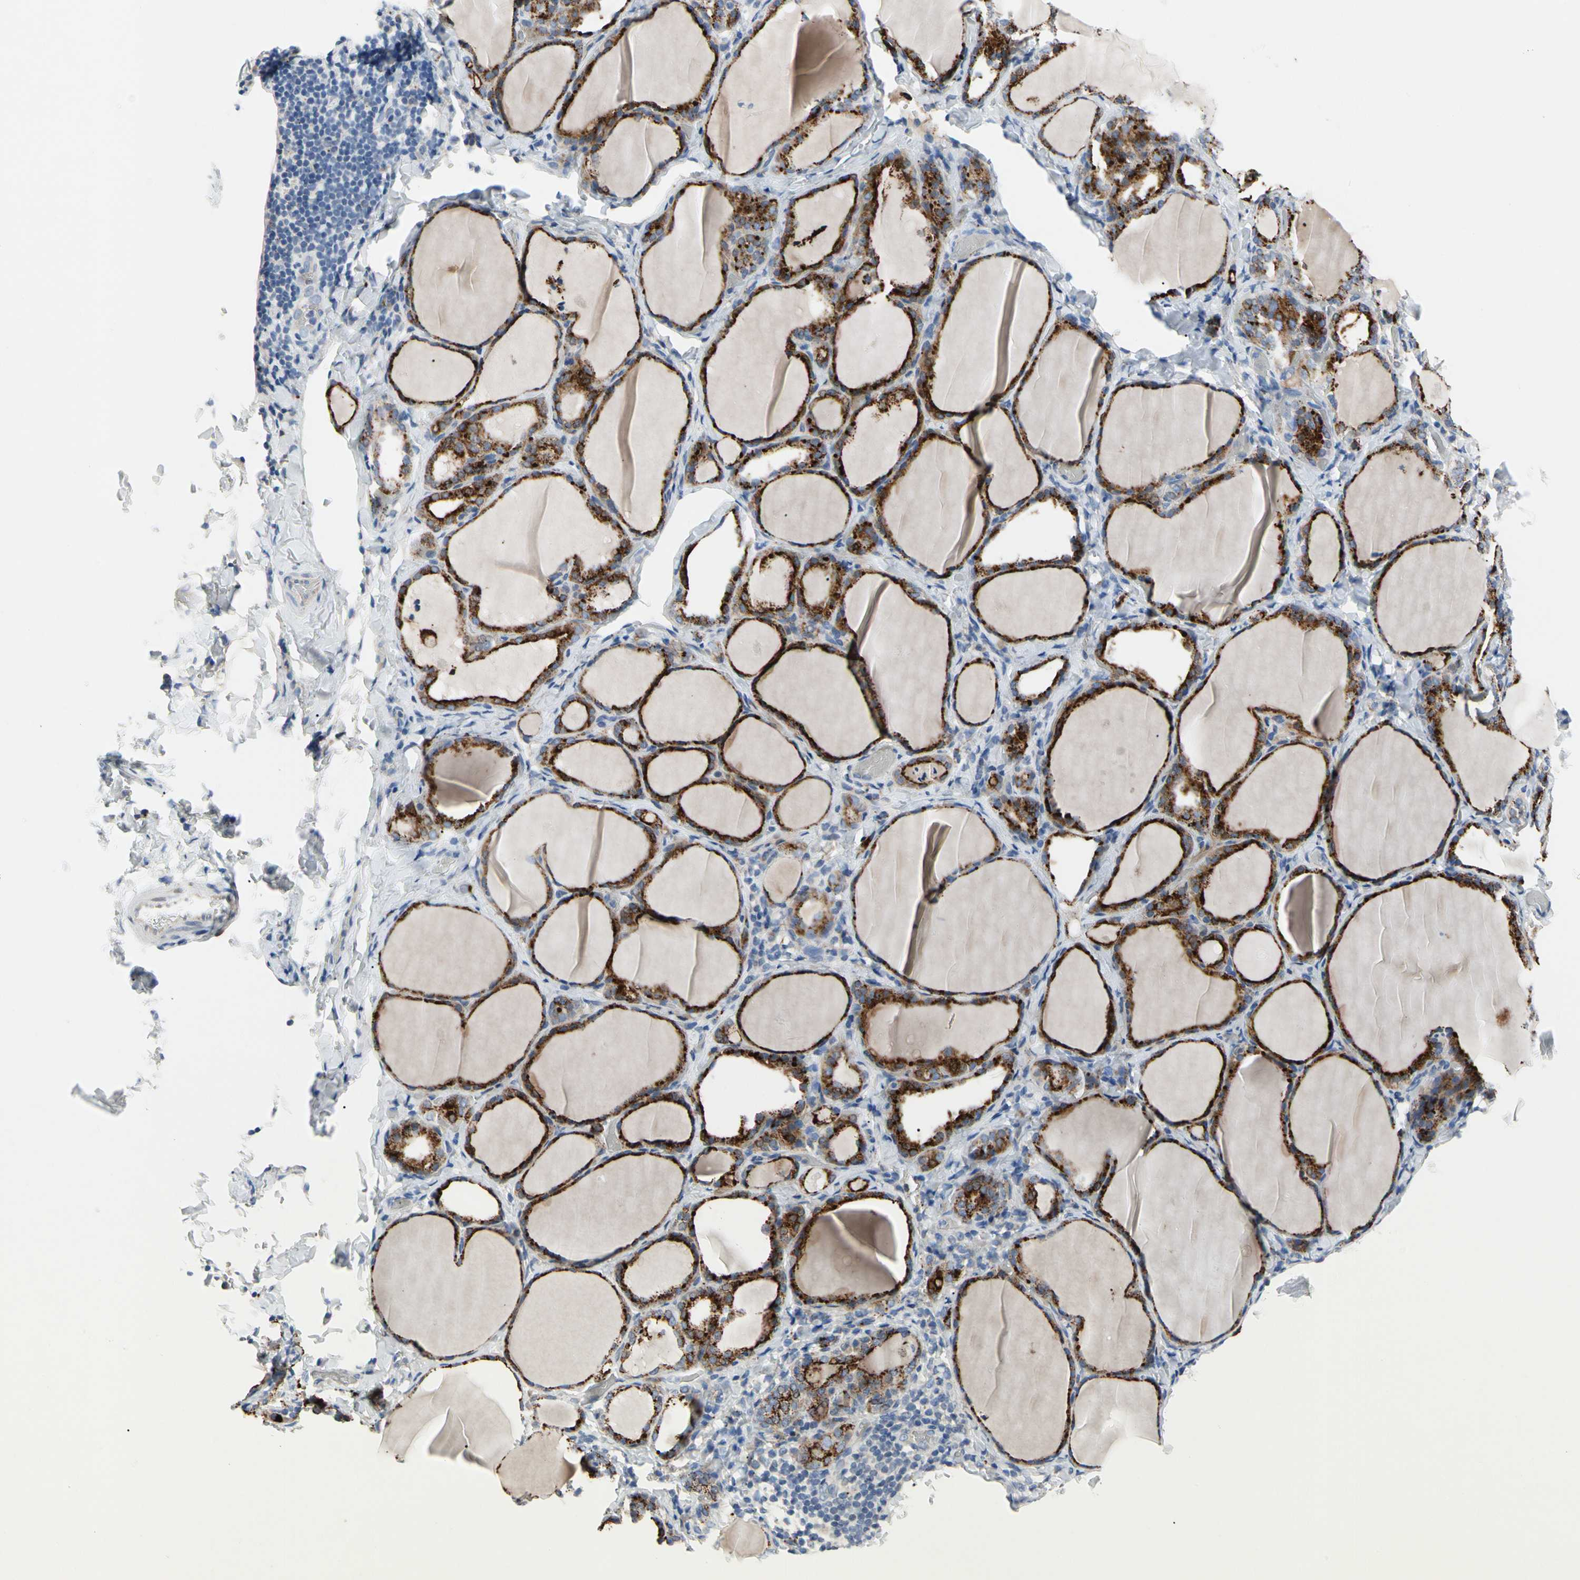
{"staining": {"intensity": "strong", "quantity": ">75%", "location": "cytoplasmic/membranous"}, "tissue": "thyroid gland", "cell_type": "Glandular cells", "image_type": "normal", "snomed": [{"axis": "morphology", "description": "Normal tissue, NOS"}, {"axis": "morphology", "description": "Papillary adenocarcinoma, NOS"}, {"axis": "topography", "description": "Thyroid gland"}], "caption": "The micrograph demonstrates a brown stain indicating the presence of a protein in the cytoplasmic/membranous of glandular cells in thyroid gland.", "gene": "RETSAT", "patient": {"sex": "female", "age": 30}}